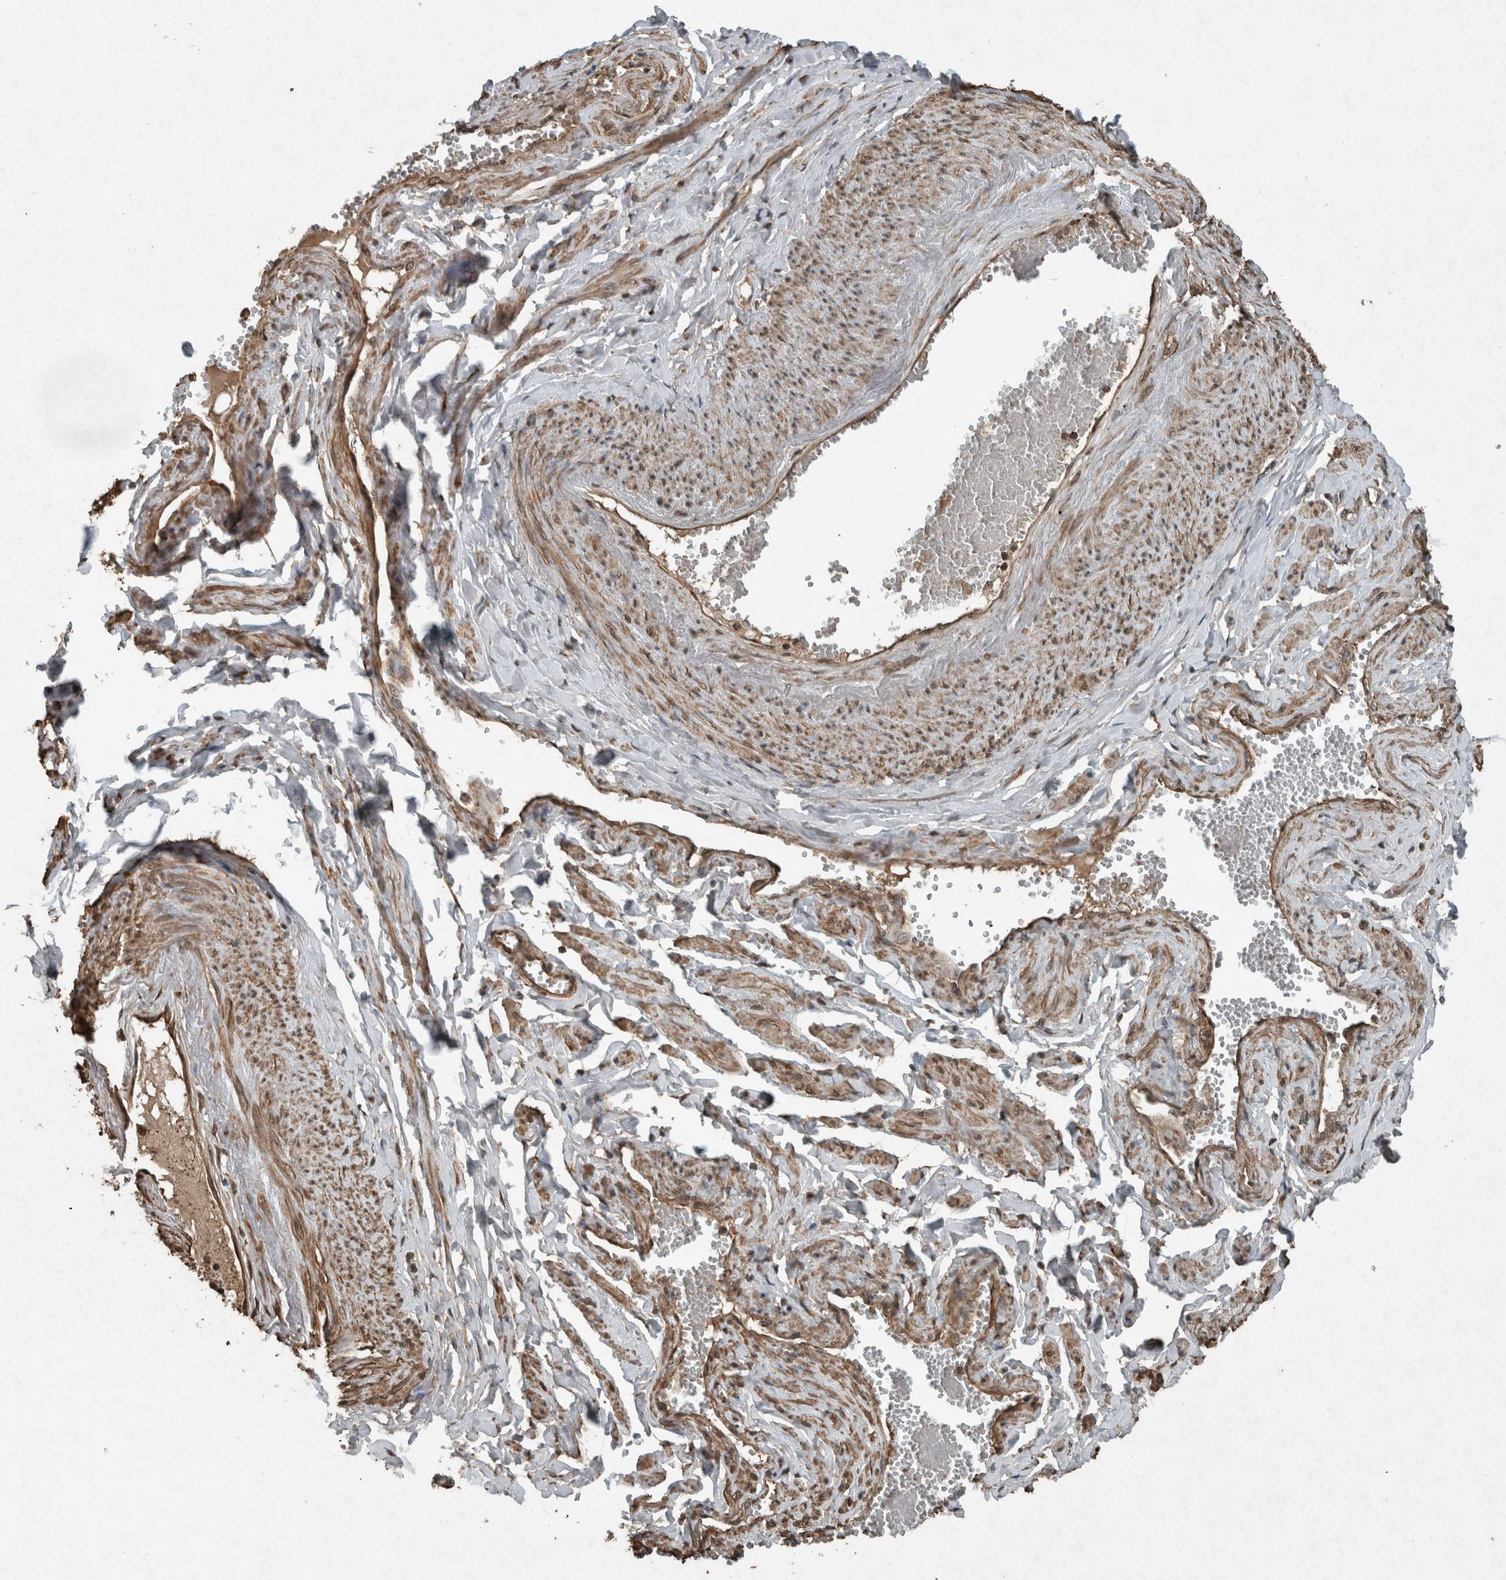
{"staining": {"intensity": "moderate", "quantity": ">75%", "location": "cytoplasmic/membranous"}, "tissue": "soft tissue", "cell_type": "Fibroblasts", "image_type": "normal", "snomed": [{"axis": "morphology", "description": "Normal tissue, NOS"}, {"axis": "topography", "description": "Vascular tissue"}, {"axis": "topography", "description": "Fallopian tube"}, {"axis": "topography", "description": "Ovary"}], "caption": "Immunohistochemistry (IHC) of normal soft tissue exhibits medium levels of moderate cytoplasmic/membranous positivity in approximately >75% of fibroblasts. The protein of interest is shown in brown color, while the nuclei are stained blue.", "gene": "ARHGEF12", "patient": {"sex": "female", "age": 67}}